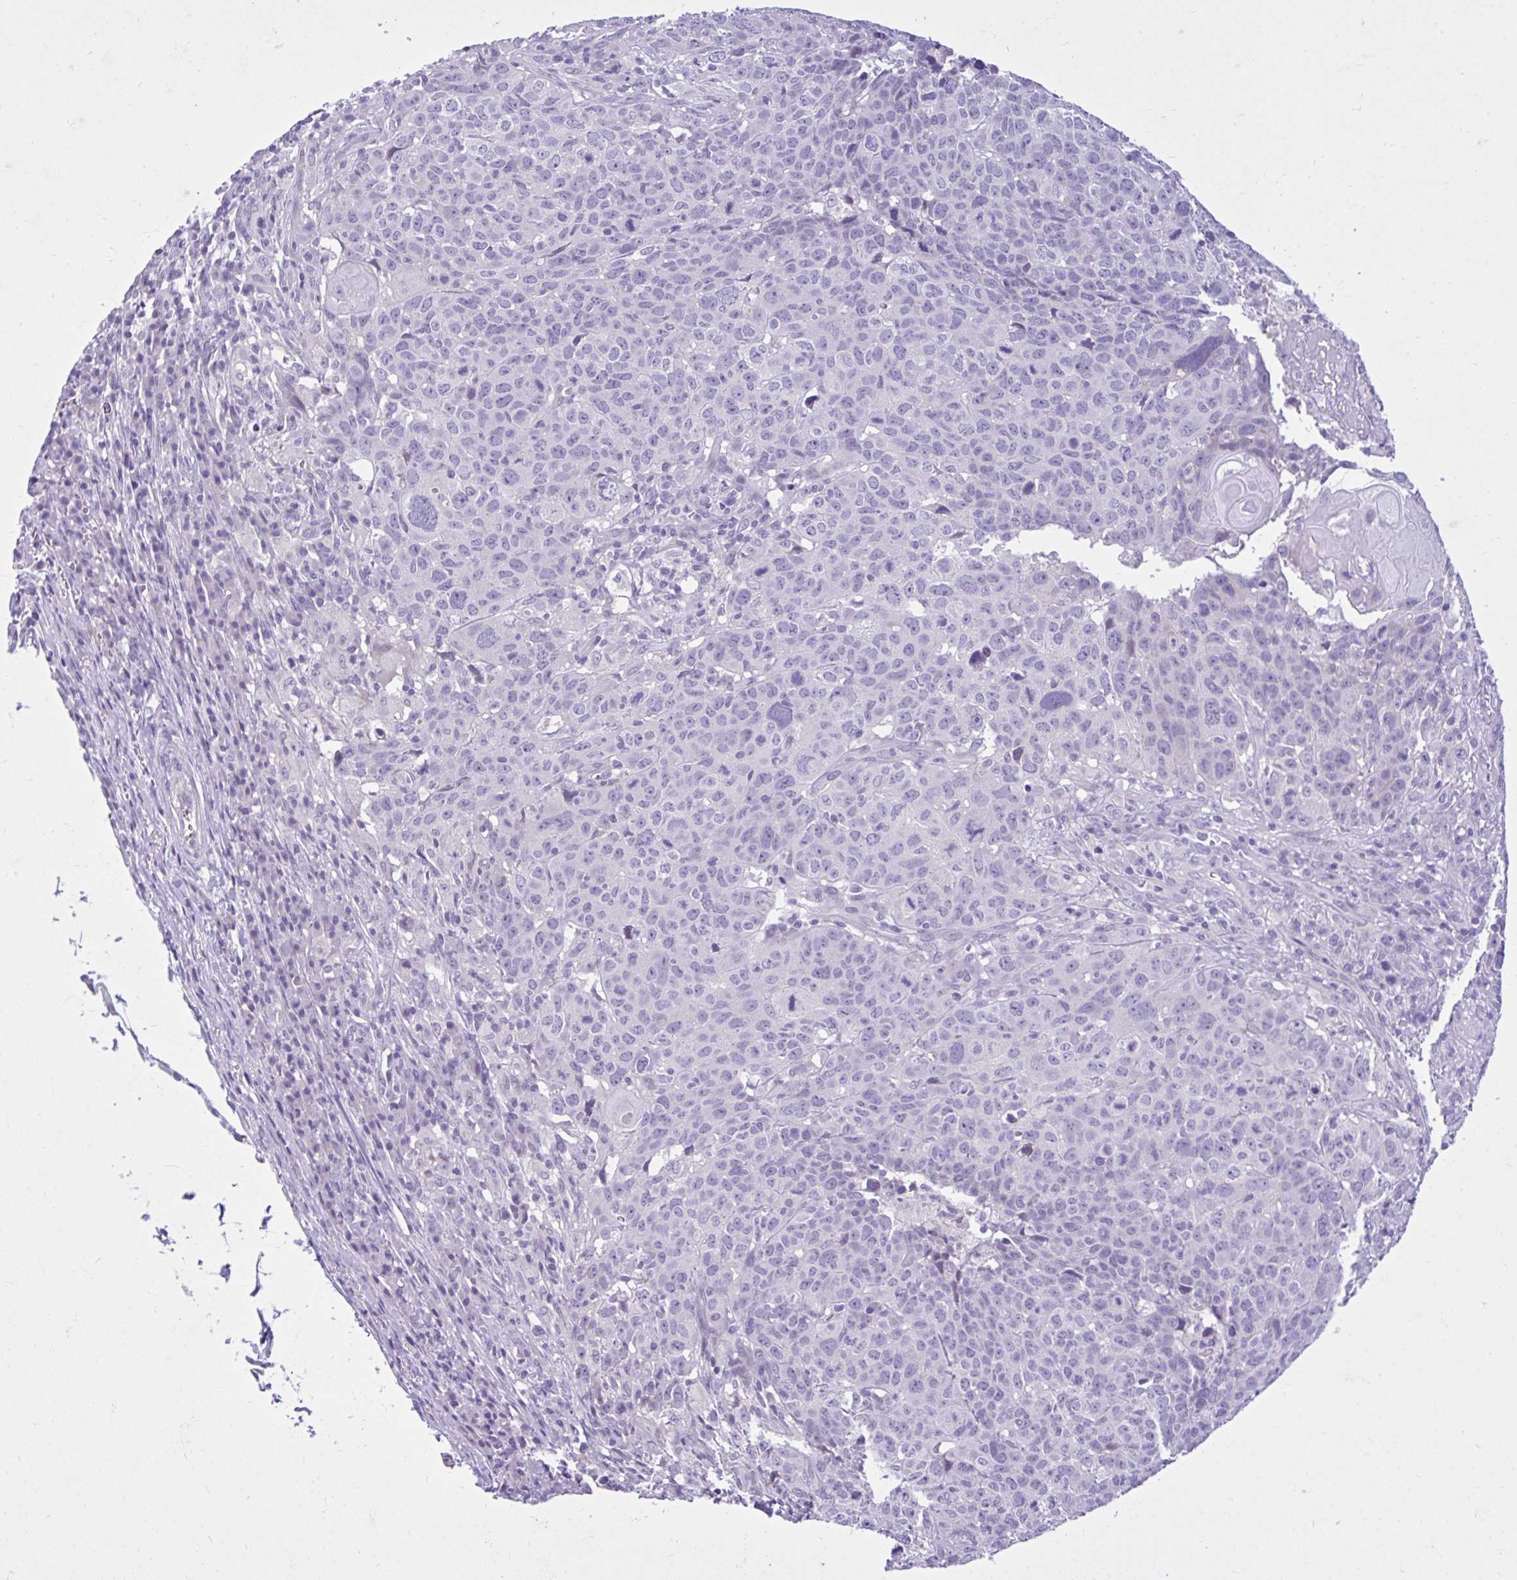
{"staining": {"intensity": "negative", "quantity": "none", "location": "none"}, "tissue": "head and neck cancer", "cell_type": "Tumor cells", "image_type": "cancer", "snomed": [{"axis": "morphology", "description": "Normal tissue, NOS"}, {"axis": "morphology", "description": "Squamous cell carcinoma, NOS"}, {"axis": "topography", "description": "Skeletal muscle"}, {"axis": "topography", "description": "Vascular tissue"}, {"axis": "topography", "description": "Peripheral nerve tissue"}, {"axis": "topography", "description": "Head-Neck"}], "caption": "High power microscopy histopathology image of an IHC image of head and neck cancer, revealing no significant staining in tumor cells. (DAB (3,3'-diaminobenzidine) immunohistochemistry with hematoxylin counter stain).", "gene": "FAM153A", "patient": {"sex": "male", "age": 66}}